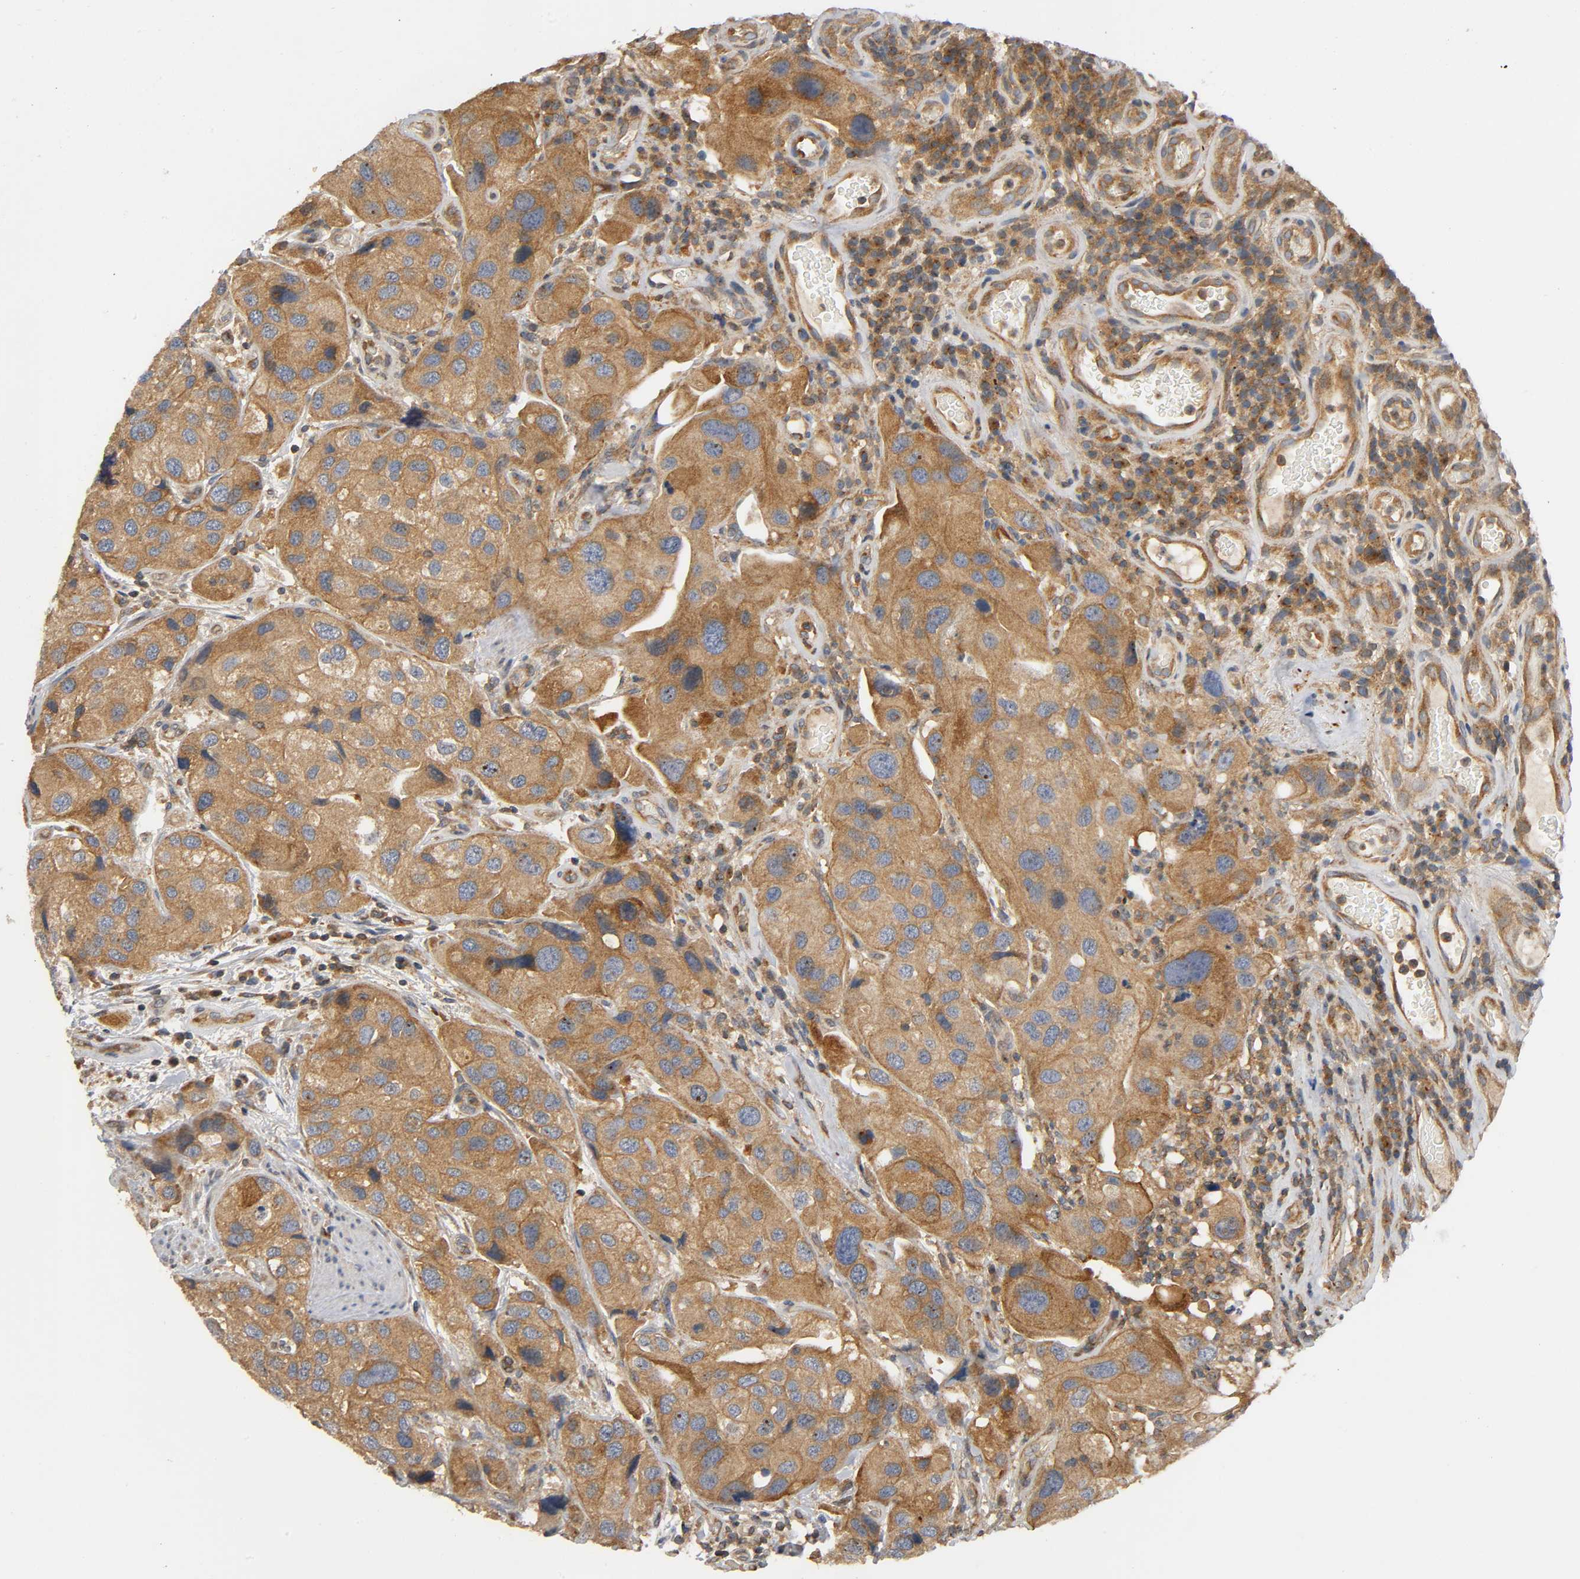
{"staining": {"intensity": "moderate", "quantity": ">75%", "location": "cytoplasmic/membranous"}, "tissue": "urothelial cancer", "cell_type": "Tumor cells", "image_type": "cancer", "snomed": [{"axis": "morphology", "description": "Urothelial carcinoma, High grade"}, {"axis": "topography", "description": "Urinary bladder"}], "caption": "The photomicrograph reveals staining of urothelial cancer, revealing moderate cytoplasmic/membranous protein positivity (brown color) within tumor cells.", "gene": "IKBKB", "patient": {"sex": "female", "age": 64}}